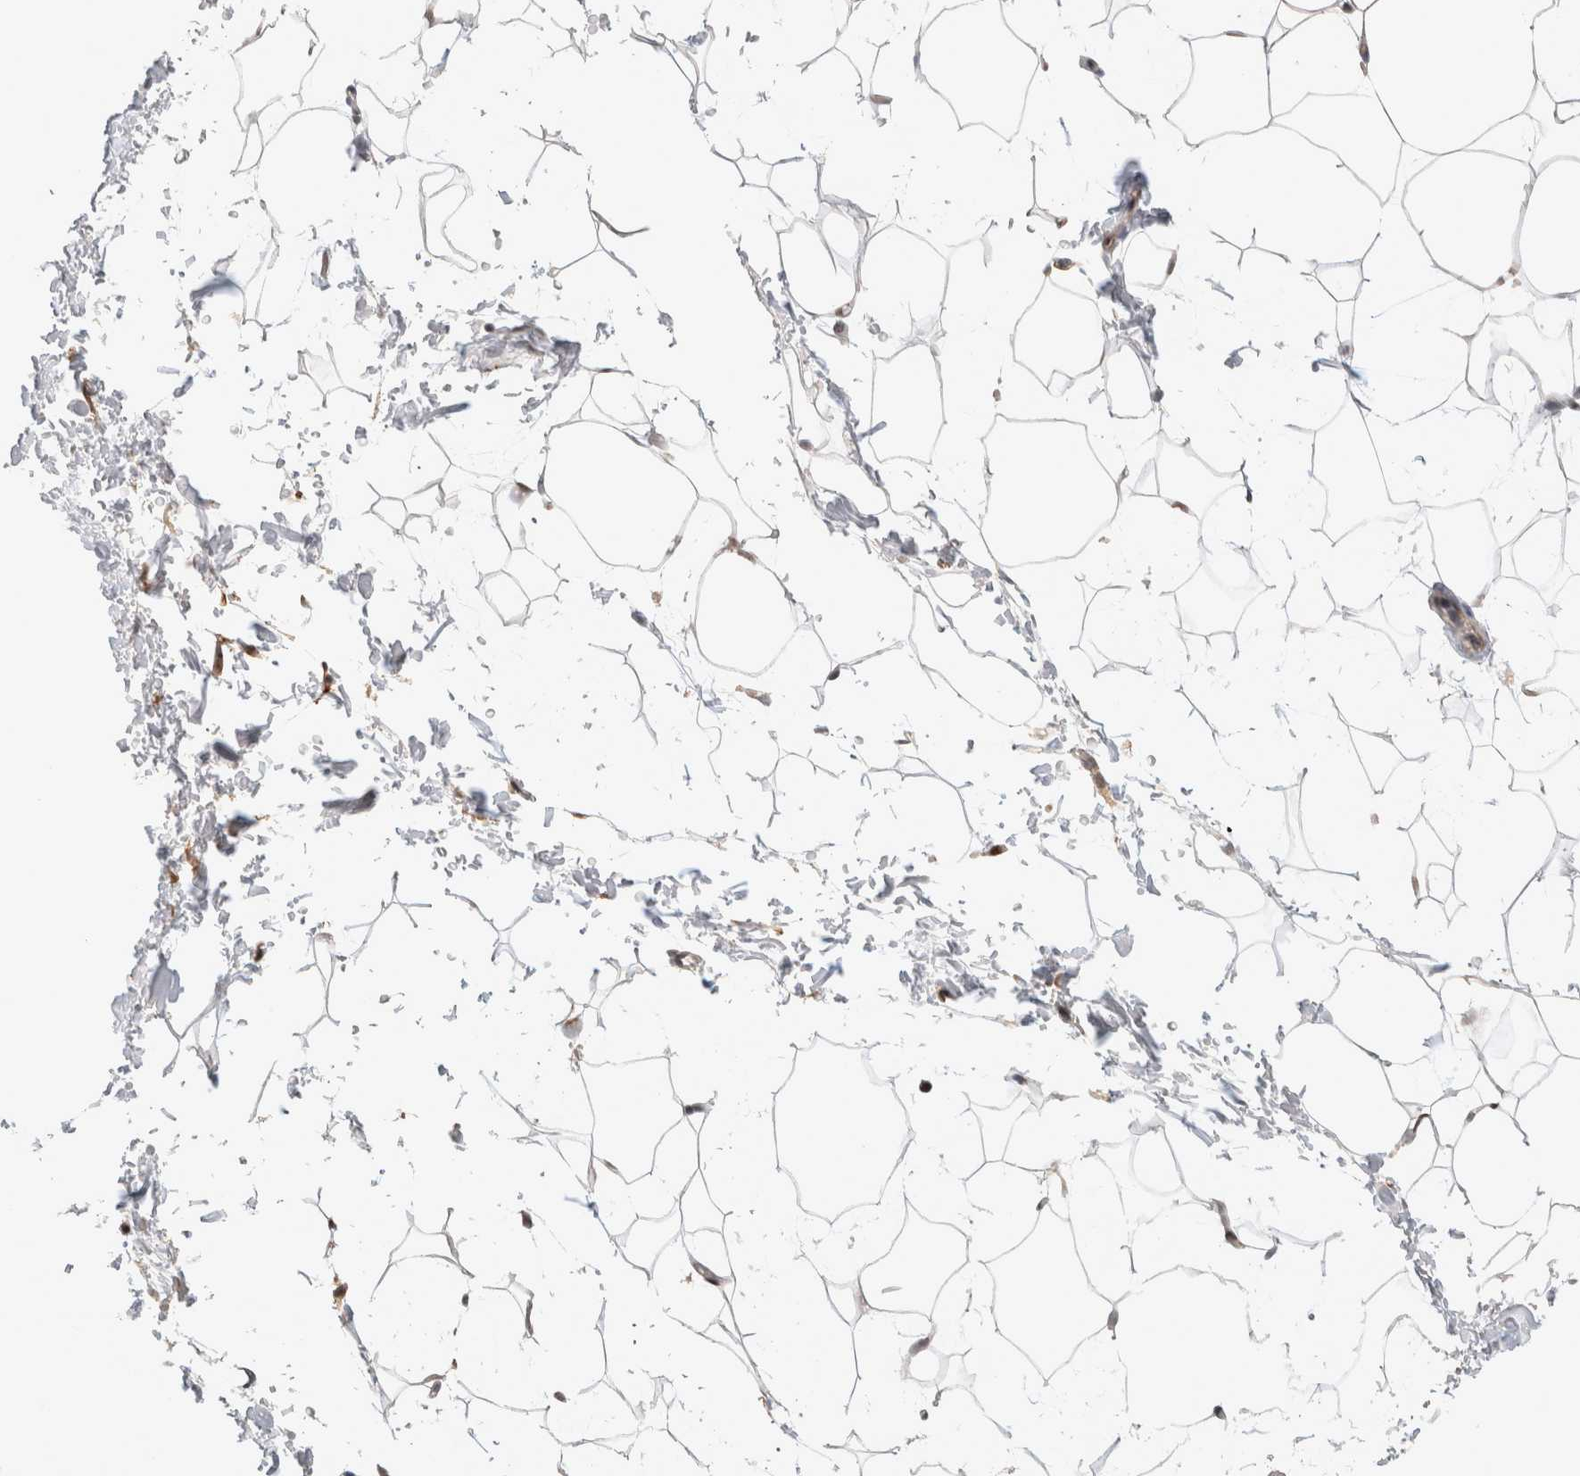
{"staining": {"intensity": "negative", "quantity": "none", "location": "none"}, "tissue": "adipose tissue", "cell_type": "Adipocytes", "image_type": "normal", "snomed": [{"axis": "morphology", "description": "Normal tissue, NOS"}, {"axis": "topography", "description": "Soft tissue"}], "caption": "Benign adipose tissue was stained to show a protein in brown. There is no significant staining in adipocytes. (DAB immunohistochemistry (IHC), high magnification).", "gene": "TCF4", "patient": {"sex": "male", "age": 72}}